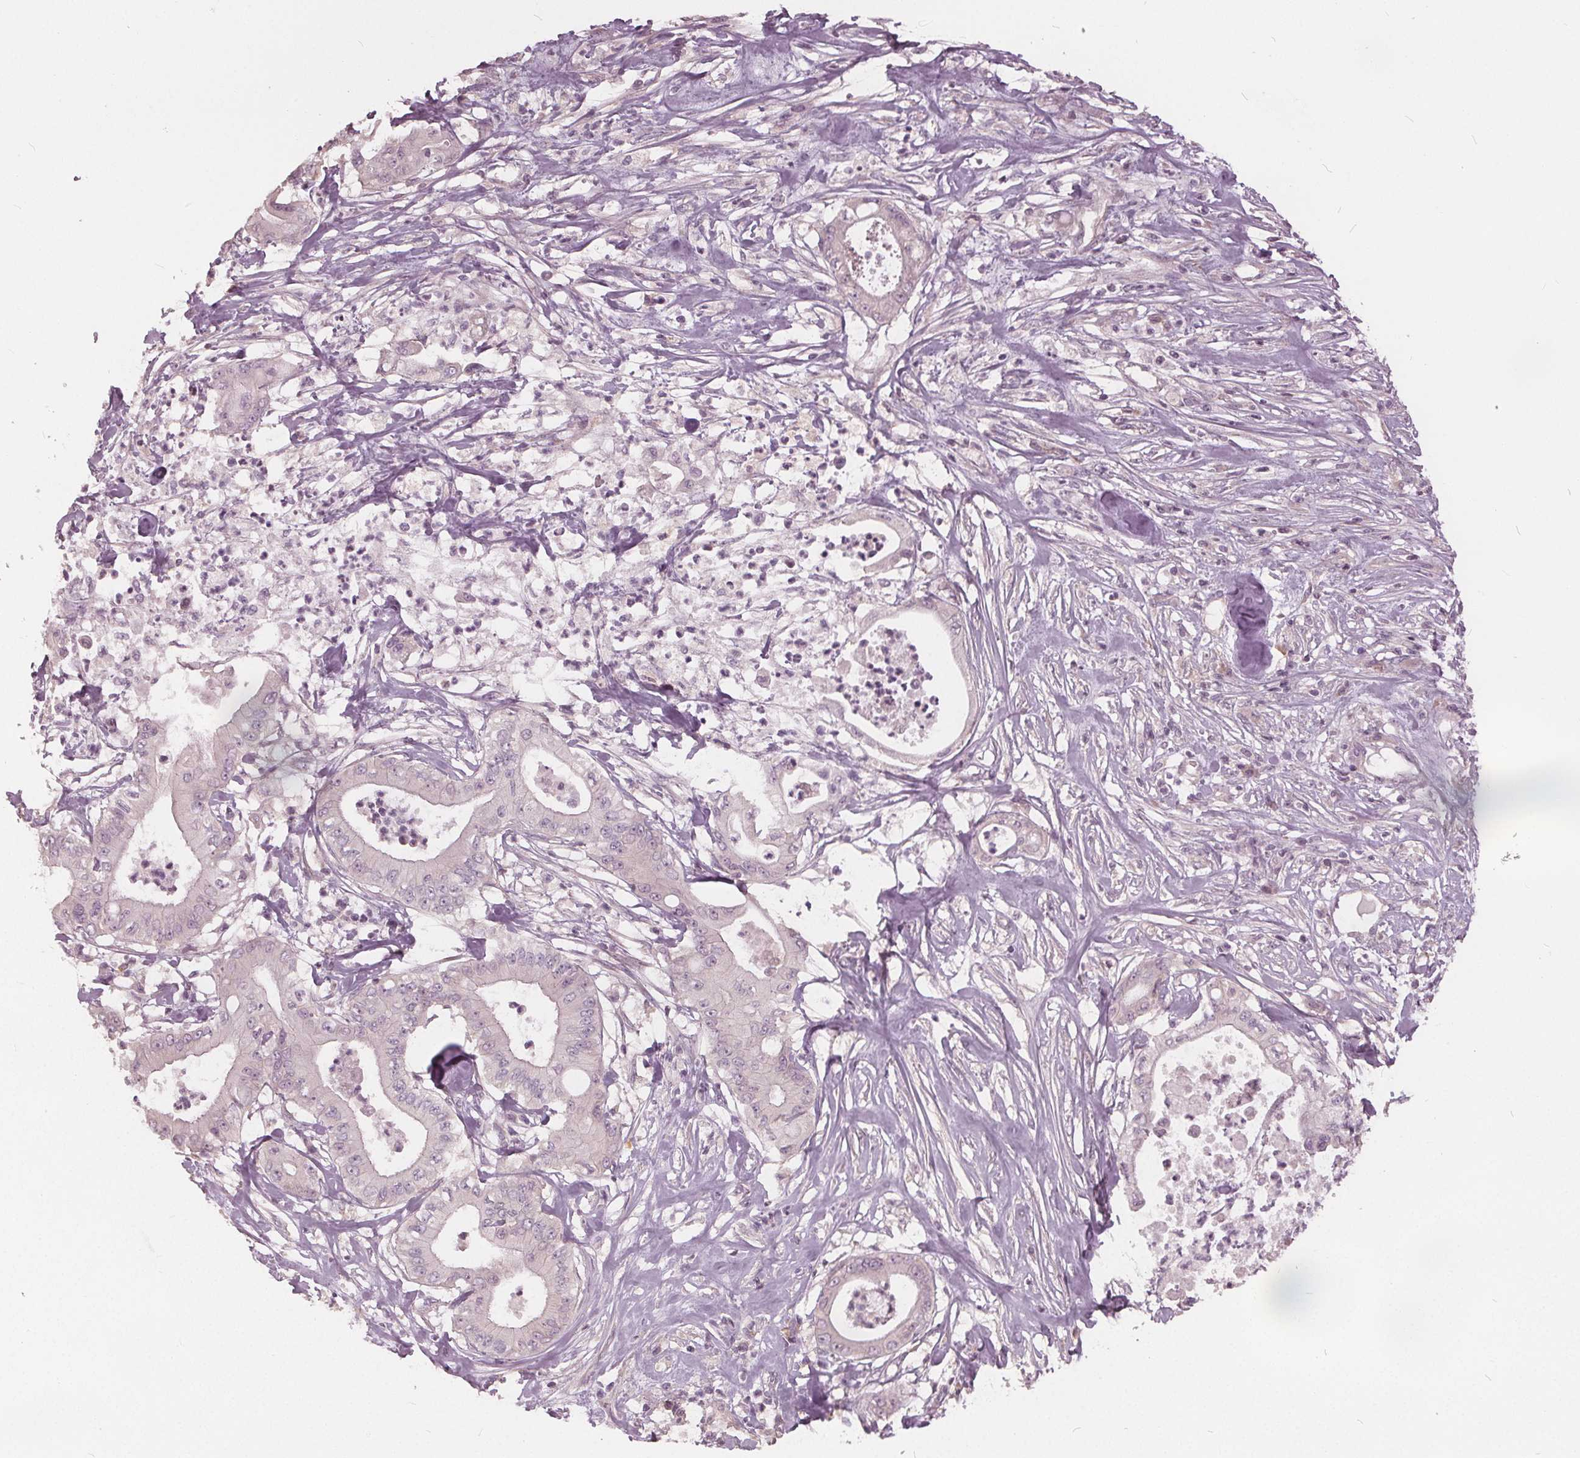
{"staining": {"intensity": "negative", "quantity": "none", "location": "none"}, "tissue": "pancreatic cancer", "cell_type": "Tumor cells", "image_type": "cancer", "snomed": [{"axis": "morphology", "description": "Adenocarcinoma, NOS"}, {"axis": "topography", "description": "Pancreas"}], "caption": "The IHC image has no significant positivity in tumor cells of pancreatic cancer (adenocarcinoma) tissue. (DAB immunohistochemistry (IHC), high magnification).", "gene": "KLK13", "patient": {"sex": "male", "age": 71}}